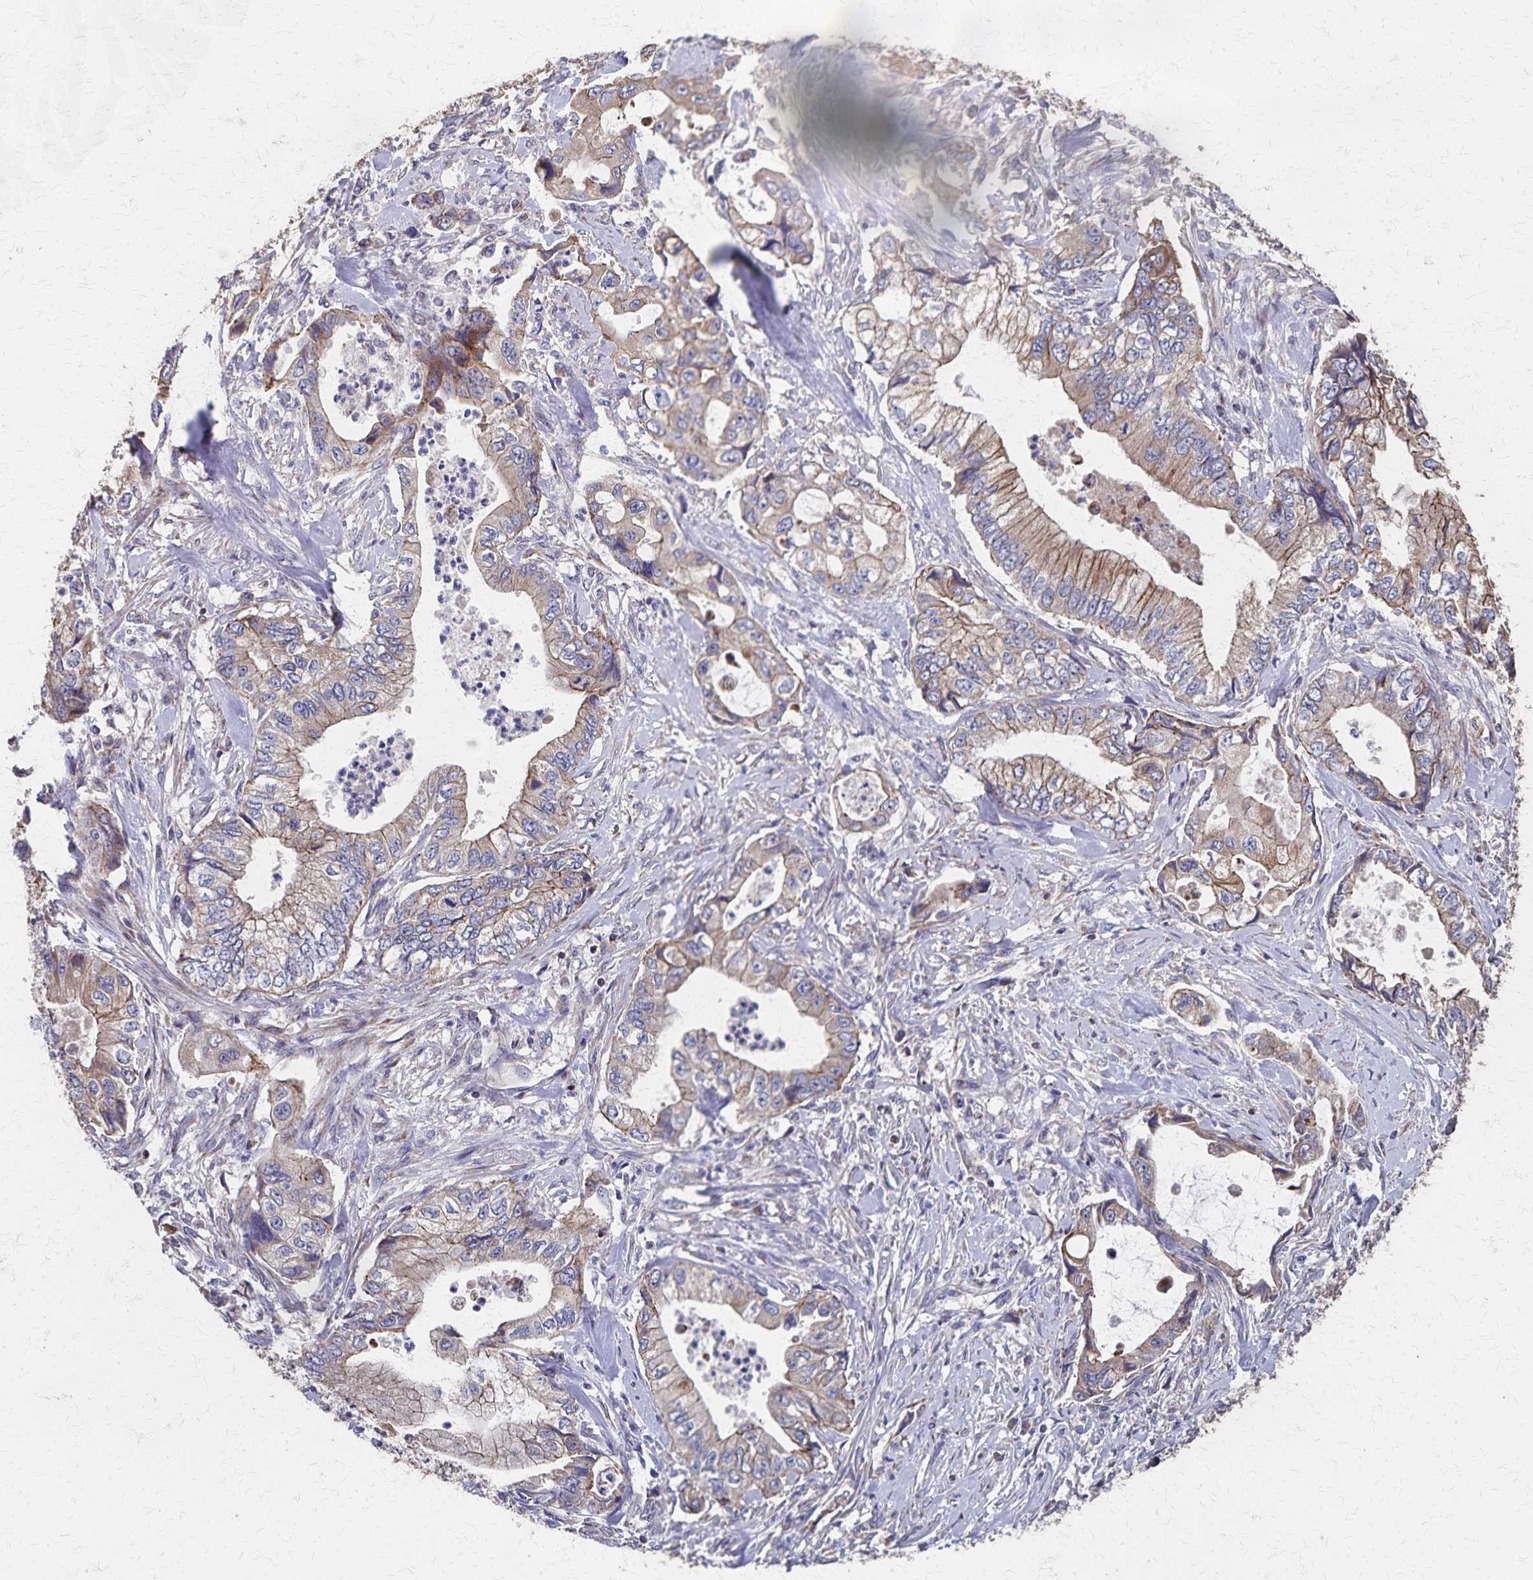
{"staining": {"intensity": "weak", "quantity": "25%-75%", "location": "cytoplasmic/membranous"}, "tissue": "stomach cancer", "cell_type": "Tumor cells", "image_type": "cancer", "snomed": [{"axis": "morphology", "description": "Adenocarcinoma, NOS"}, {"axis": "topography", "description": "Pancreas"}, {"axis": "topography", "description": "Stomach, upper"}], "caption": "Brown immunohistochemical staining in stomach cancer displays weak cytoplasmic/membranous expression in about 25%-75% of tumor cells.", "gene": "PGAP2", "patient": {"sex": "male", "age": 77}}